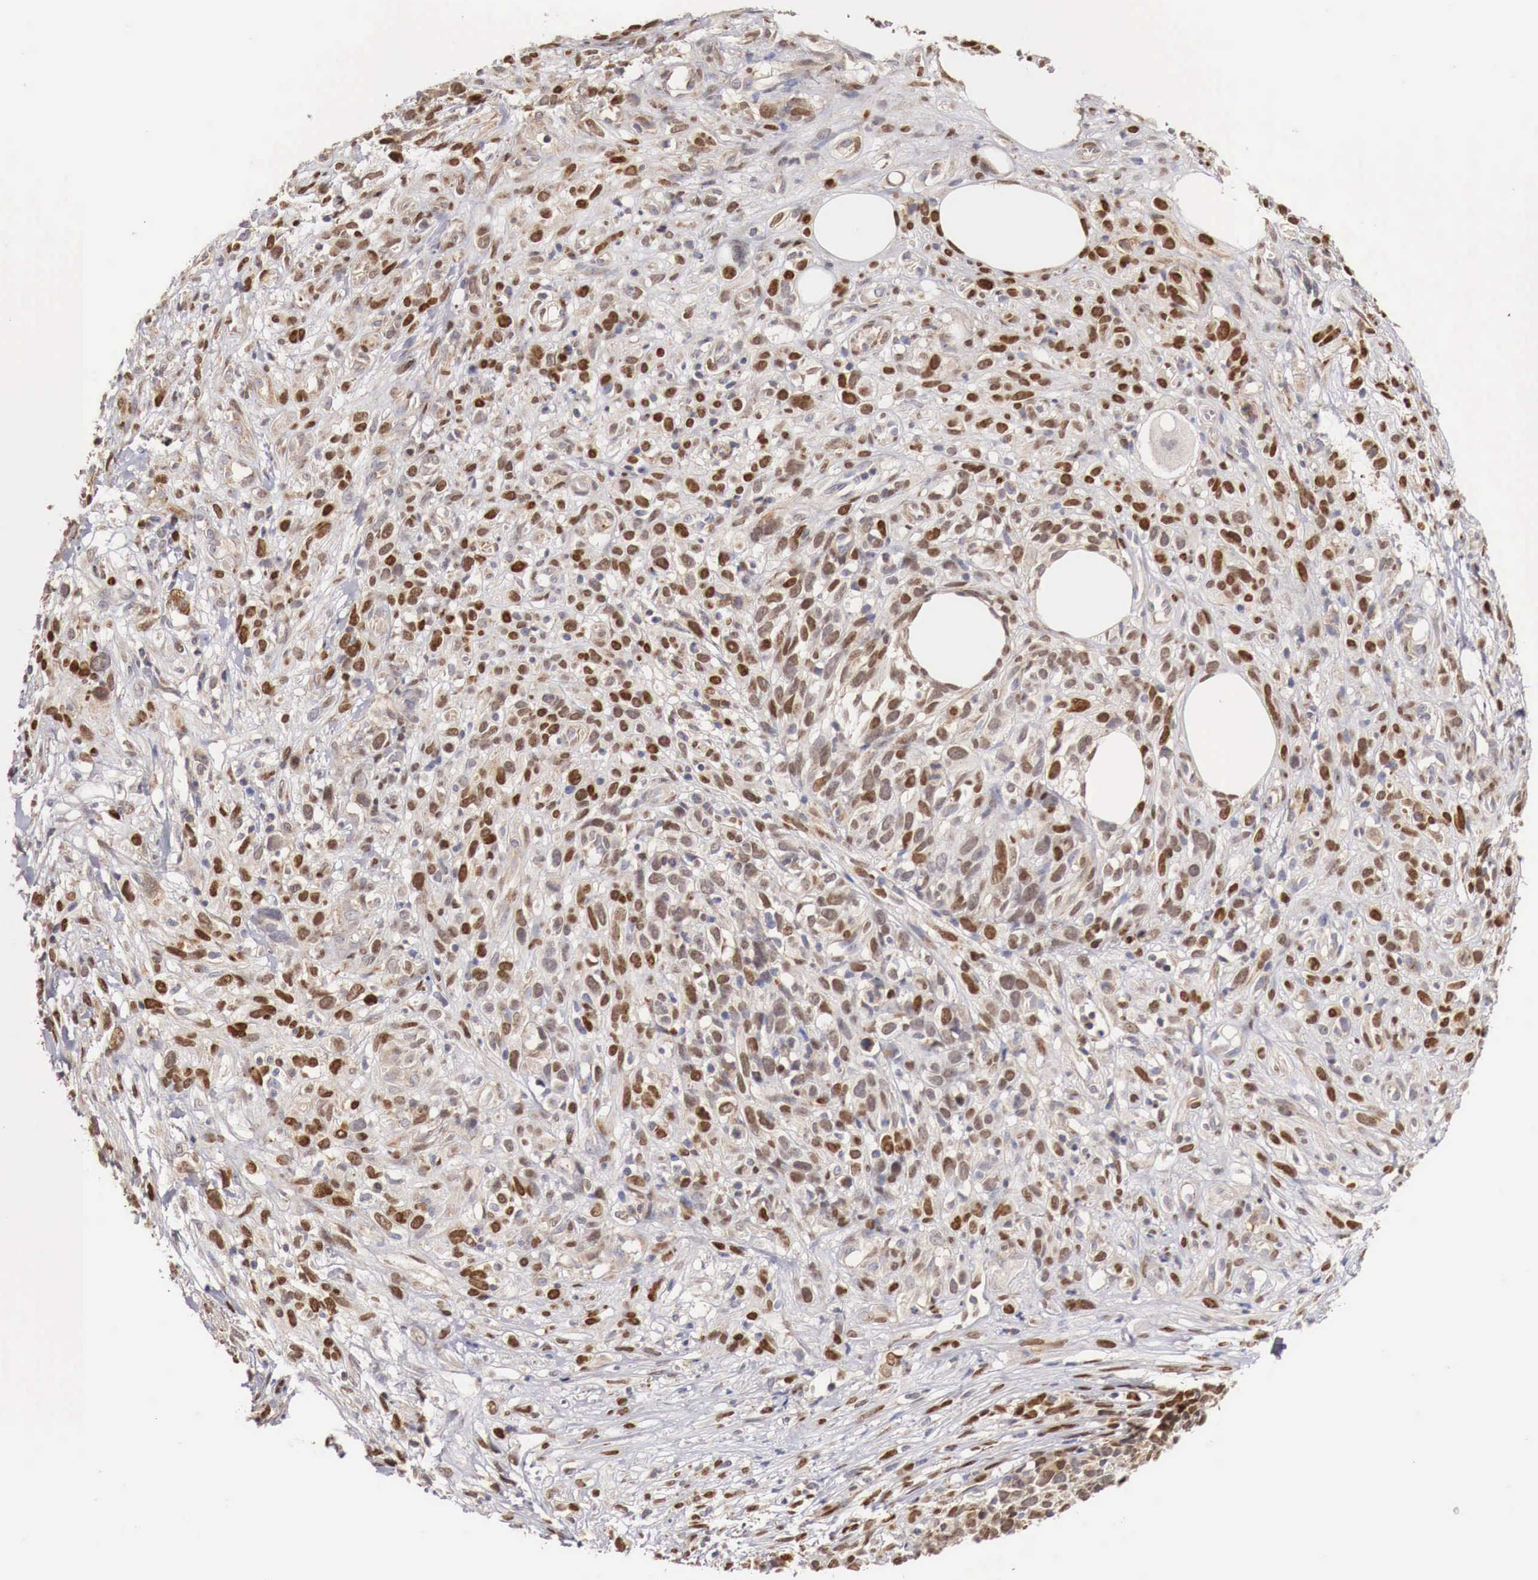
{"staining": {"intensity": "strong", "quantity": "25%-75%", "location": "nuclear"}, "tissue": "melanoma", "cell_type": "Tumor cells", "image_type": "cancer", "snomed": [{"axis": "morphology", "description": "Malignant melanoma, NOS"}, {"axis": "topography", "description": "Skin"}], "caption": "Human melanoma stained with a brown dye demonstrates strong nuclear positive positivity in approximately 25%-75% of tumor cells.", "gene": "KHDRBS2", "patient": {"sex": "female", "age": 85}}